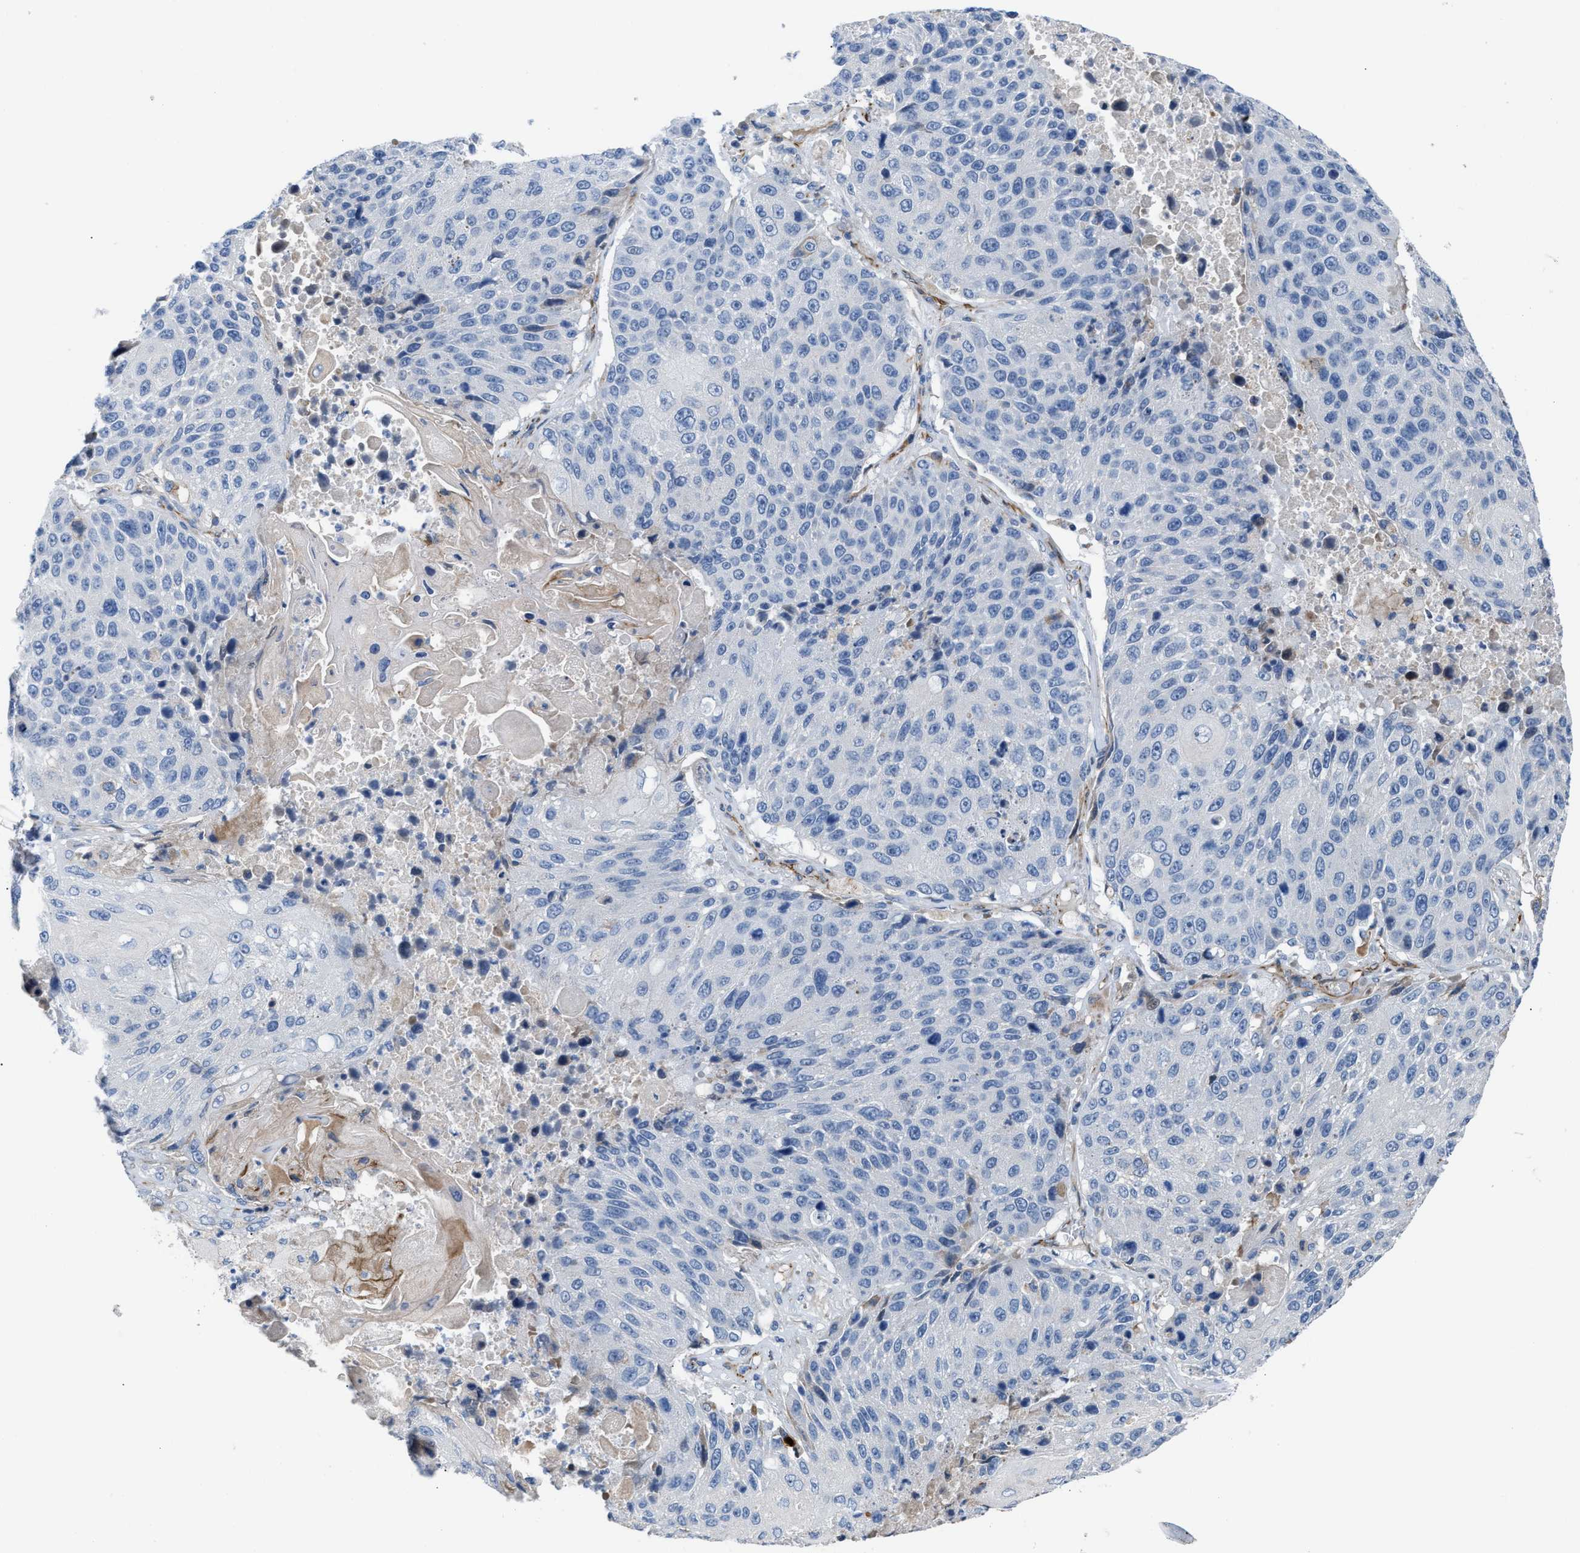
{"staining": {"intensity": "negative", "quantity": "none", "location": "none"}, "tissue": "lung cancer", "cell_type": "Tumor cells", "image_type": "cancer", "snomed": [{"axis": "morphology", "description": "Squamous cell carcinoma, NOS"}, {"axis": "topography", "description": "Lung"}], "caption": "High magnification brightfield microscopy of lung cancer stained with DAB (3,3'-diaminobenzidine) (brown) and counterstained with hematoxylin (blue): tumor cells show no significant expression.", "gene": "TFPI", "patient": {"sex": "male", "age": 61}}